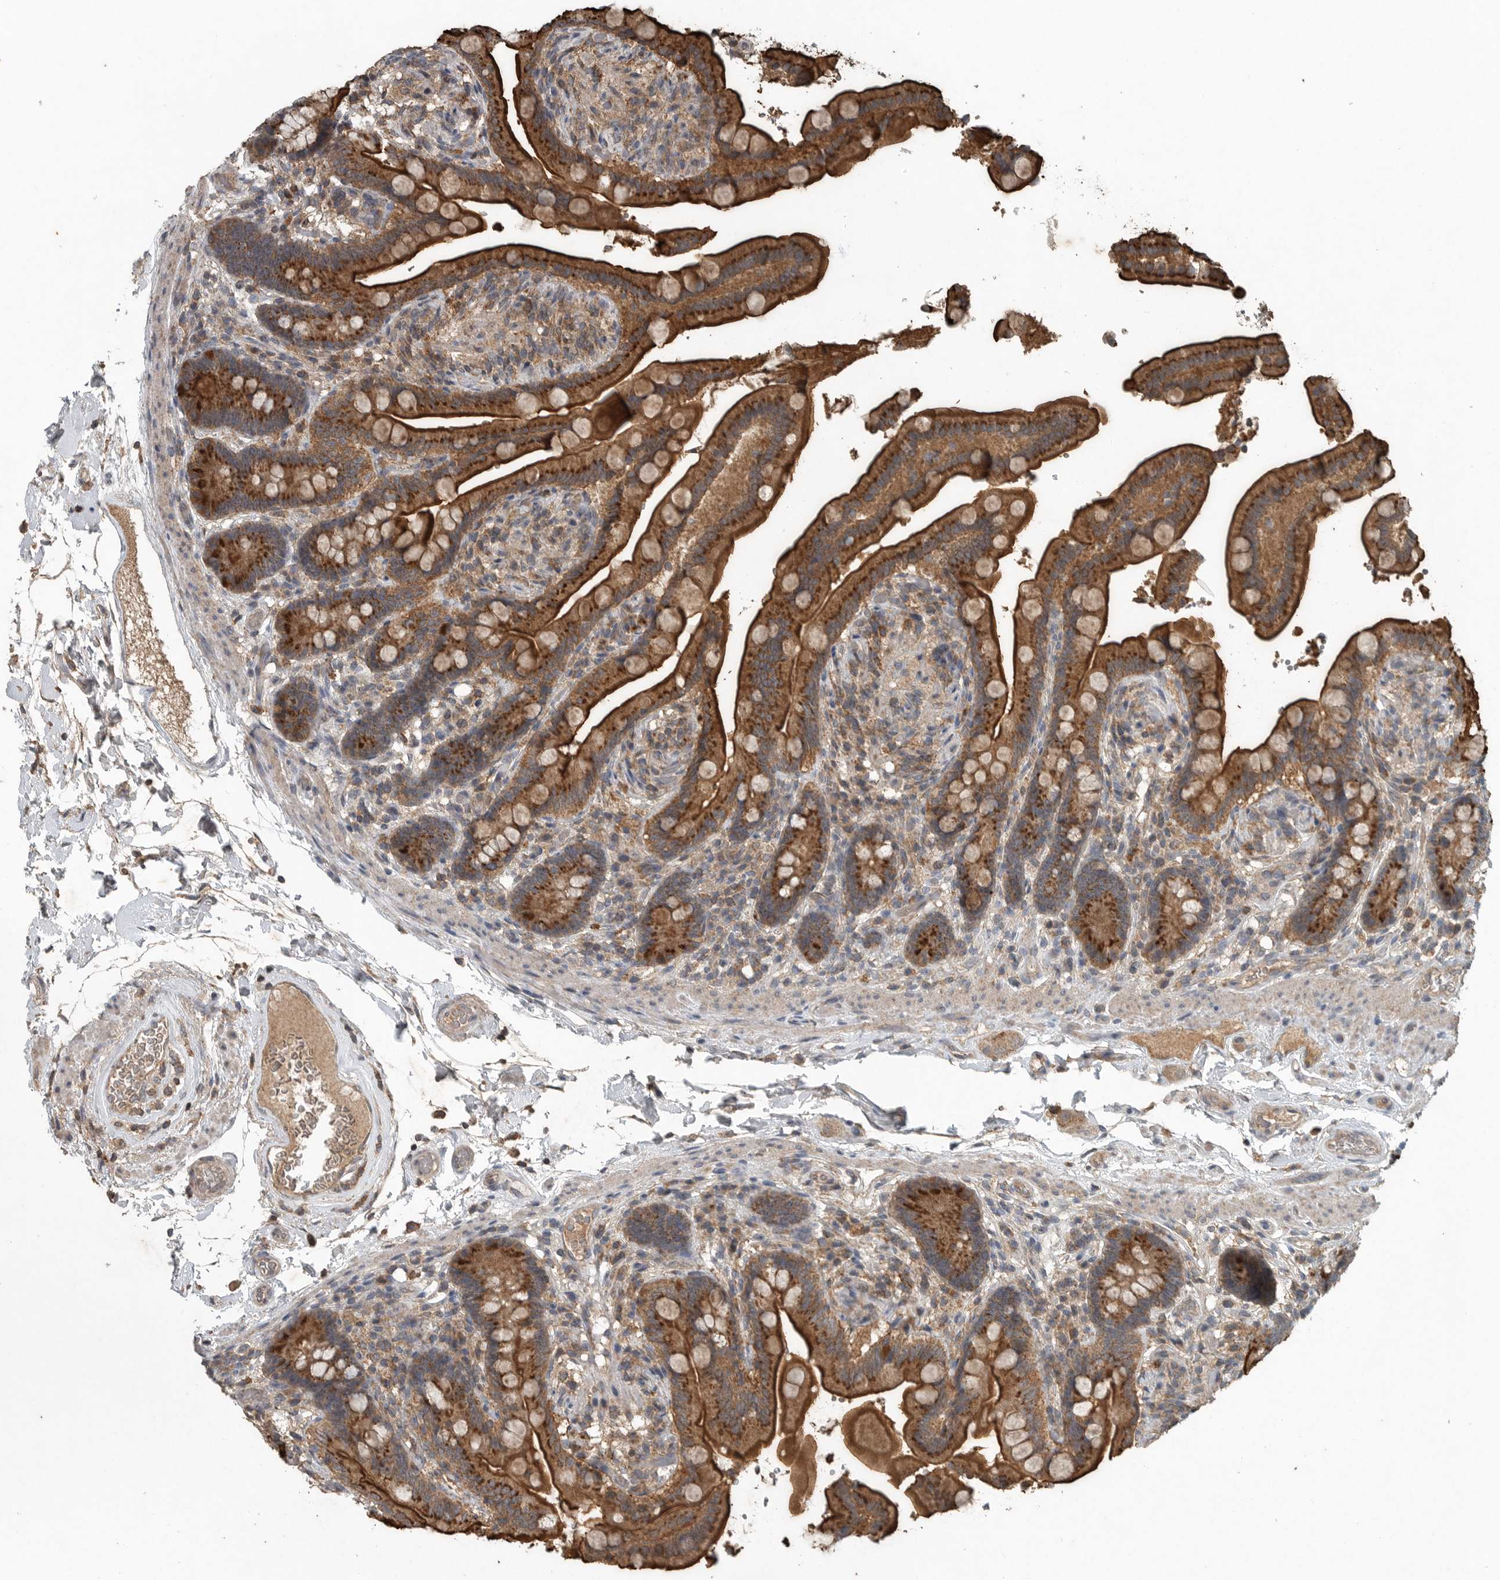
{"staining": {"intensity": "negative", "quantity": "none", "location": "none"}, "tissue": "colon", "cell_type": "Endothelial cells", "image_type": "normal", "snomed": [{"axis": "morphology", "description": "Normal tissue, NOS"}, {"axis": "topography", "description": "Smooth muscle"}, {"axis": "topography", "description": "Colon"}], "caption": "Immunohistochemical staining of unremarkable colon demonstrates no significant expression in endothelial cells. (Immunohistochemistry, brightfield microscopy, high magnification).", "gene": "IL6ST", "patient": {"sex": "male", "age": 73}}